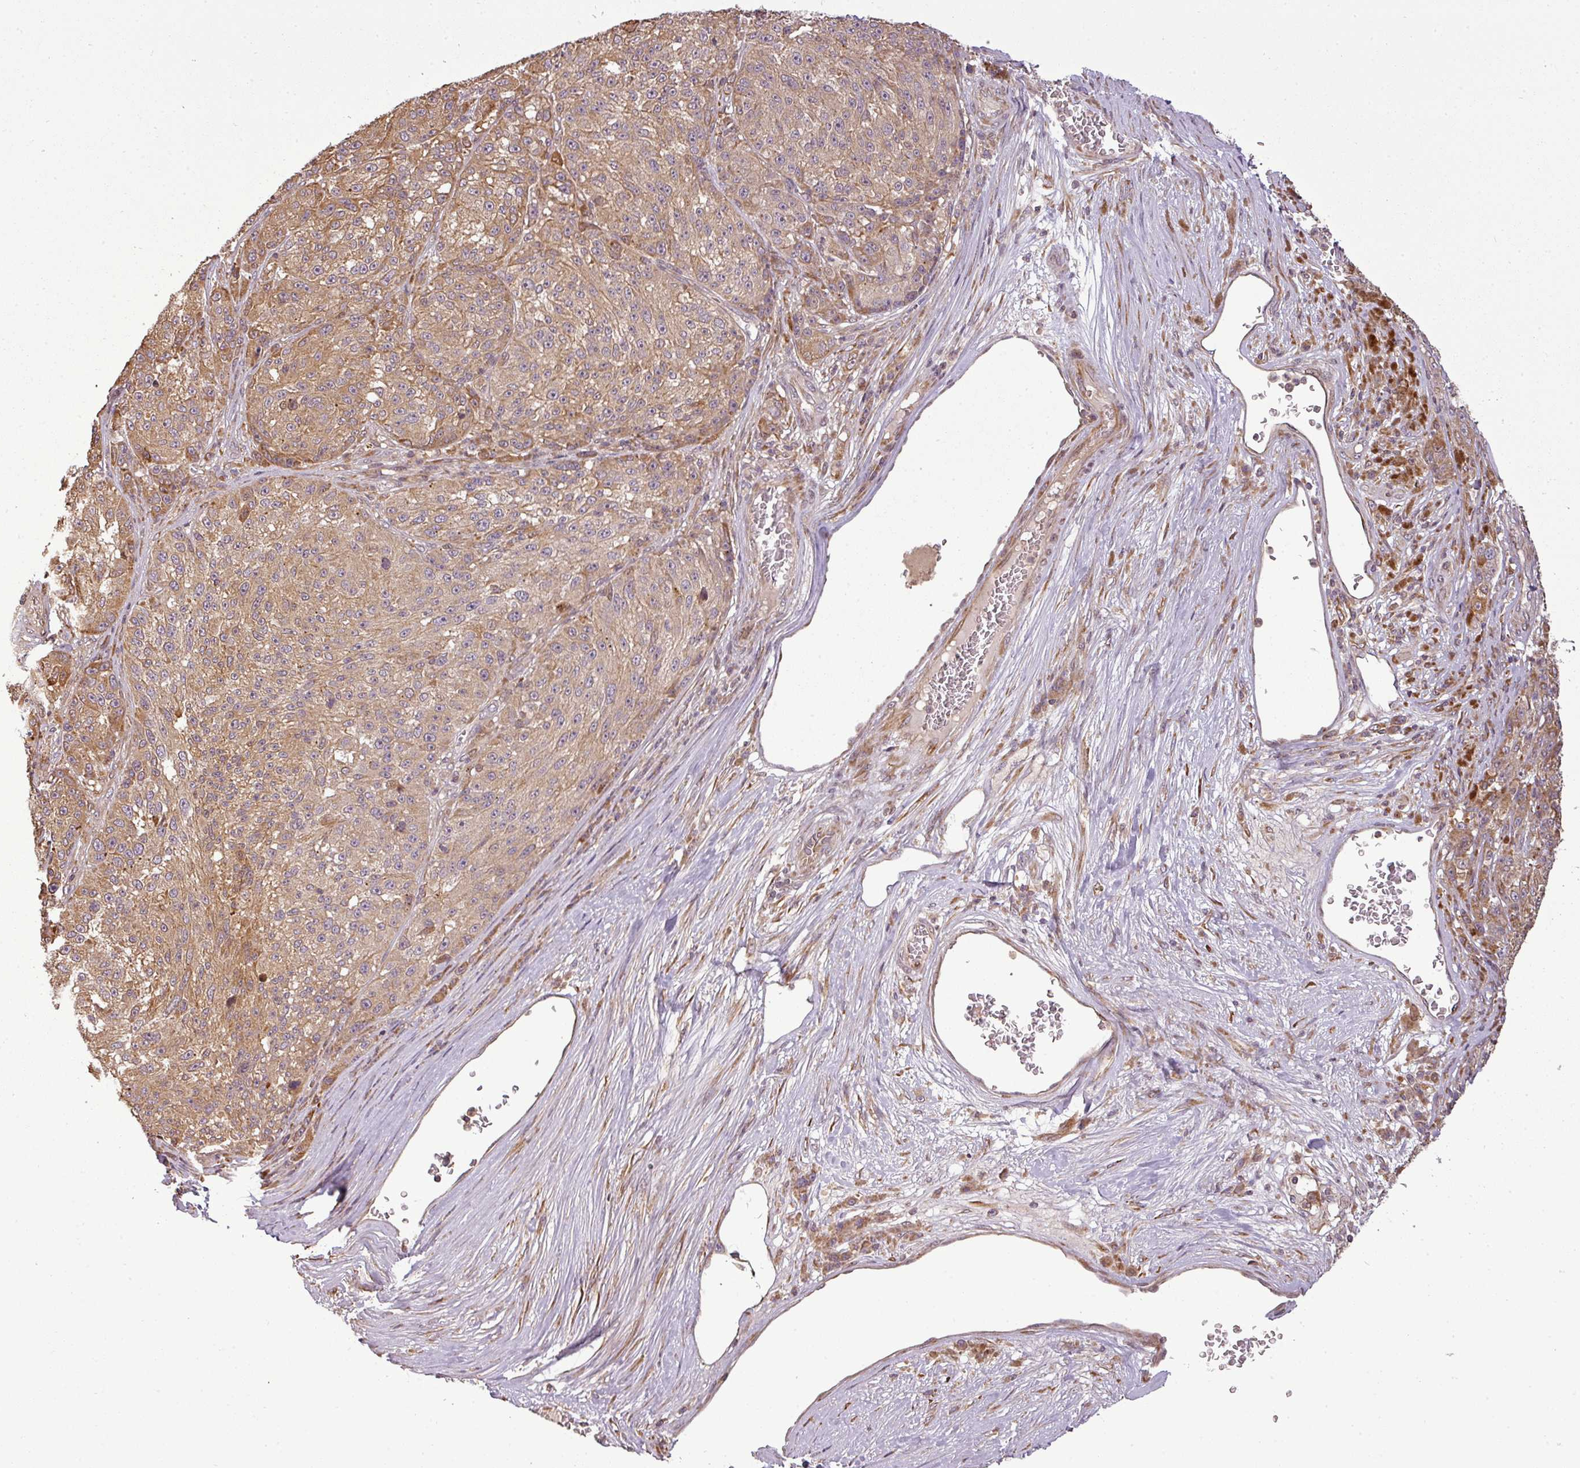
{"staining": {"intensity": "moderate", "quantity": ">75%", "location": "cytoplasmic/membranous"}, "tissue": "melanoma", "cell_type": "Tumor cells", "image_type": "cancer", "snomed": [{"axis": "morphology", "description": "Malignant melanoma, NOS"}, {"axis": "topography", "description": "Skin"}], "caption": "This photomicrograph shows immunohistochemistry staining of melanoma, with medium moderate cytoplasmic/membranous expression in about >75% of tumor cells.", "gene": "FAIM", "patient": {"sex": "male", "age": 53}}